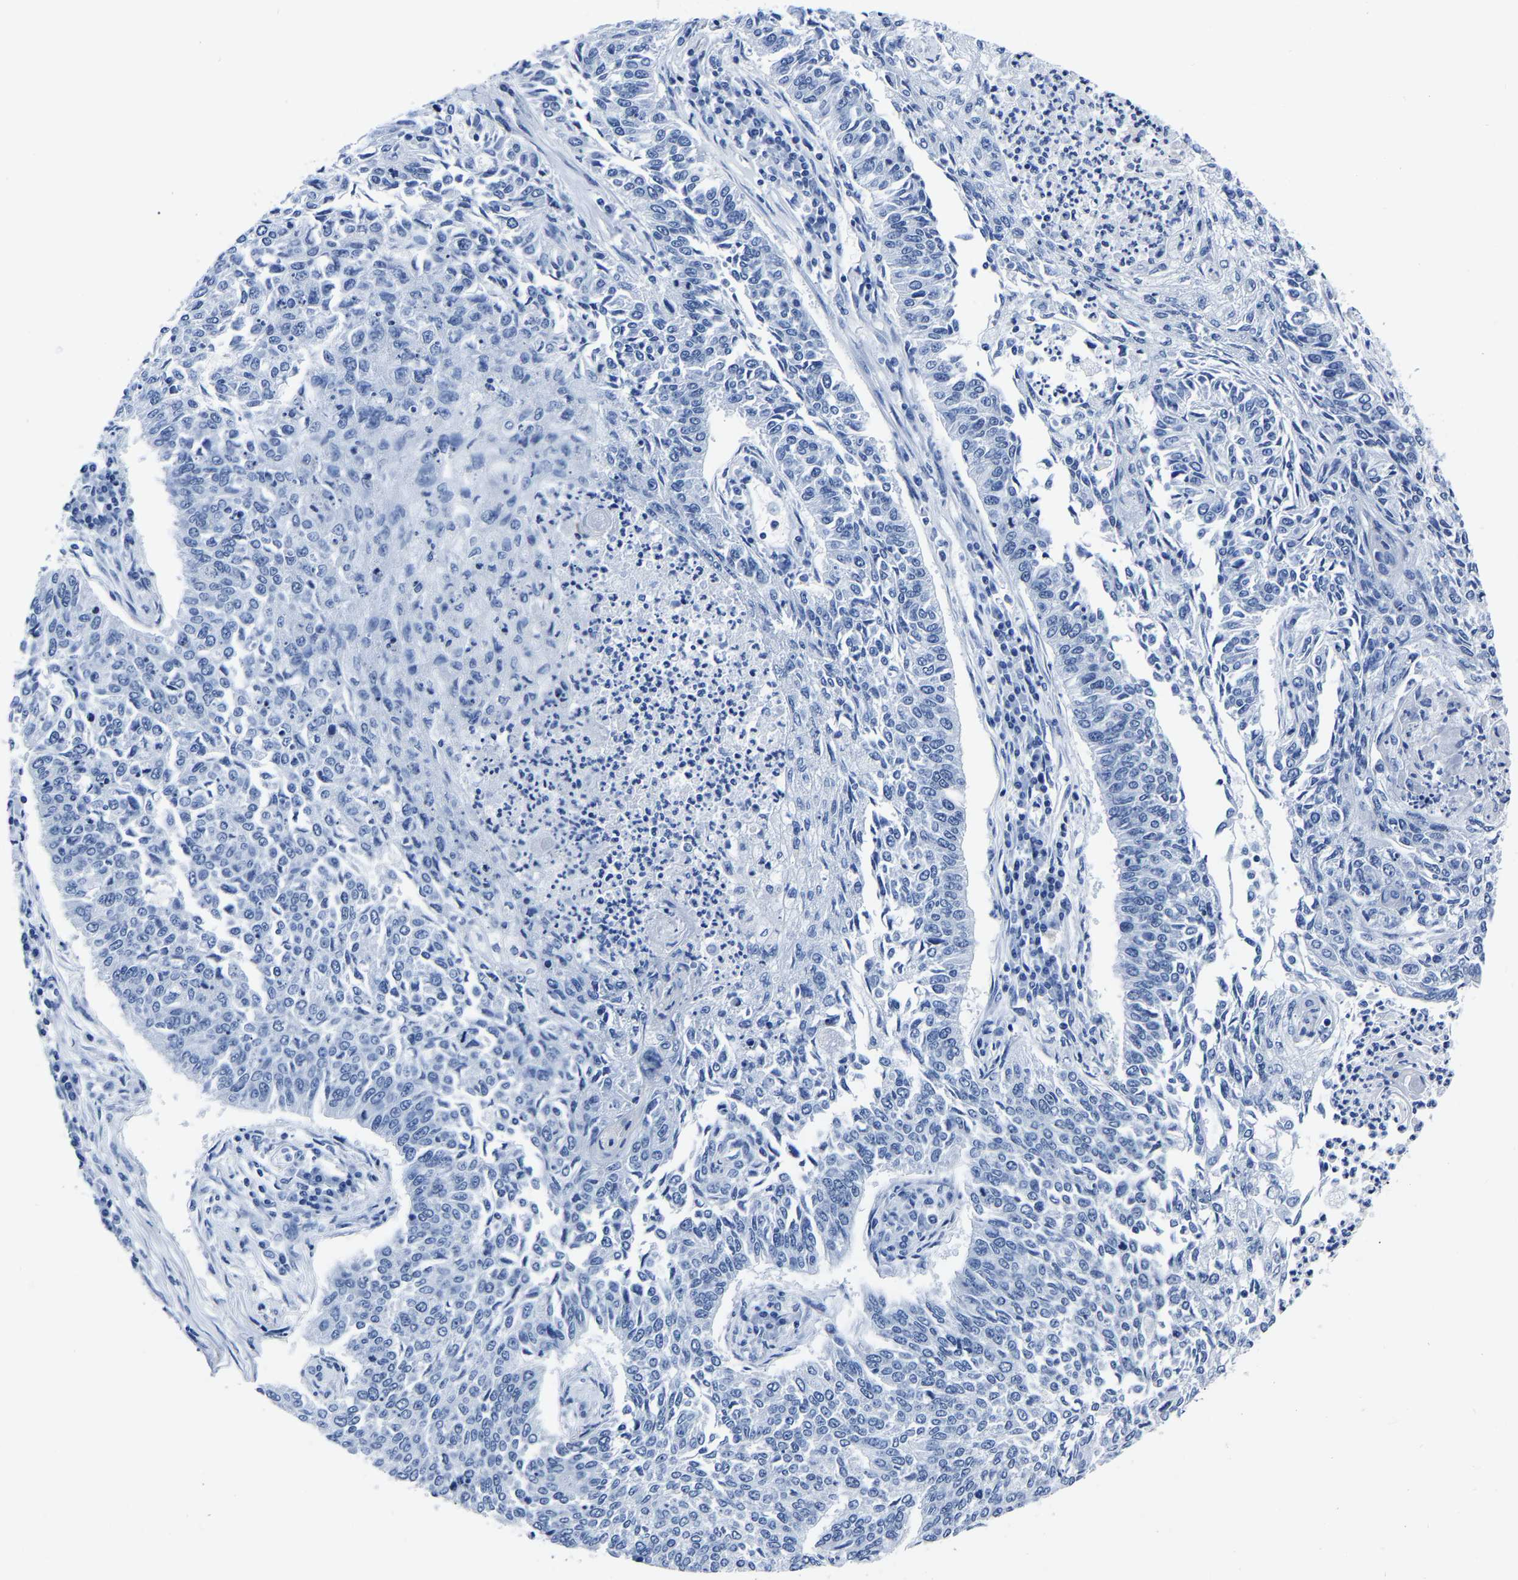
{"staining": {"intensity": "negative", "quantity": "none", "location": "none"}, "tissue": "lung cancer", "cell_type": "Tumor cells", "image_type": "cancer", "snomed": [{"axis": "morphology", "description": "Normal tissue, NOS"}, {"axis": "morphology", "description": "Squamous cell carcinoma, NOS"}, {"axis": "topography", "description": "Cartilage tissue"}, {"axis": "topography", "description": "Bronchus"}, {"axis": "topography", "description": "Lung"}], "caption": "There is no significant staining in tumor cells of squamous cell carcinoma (lung).", "gene": "IMPG2", "patient": {"sex": "female", "age": 49}}